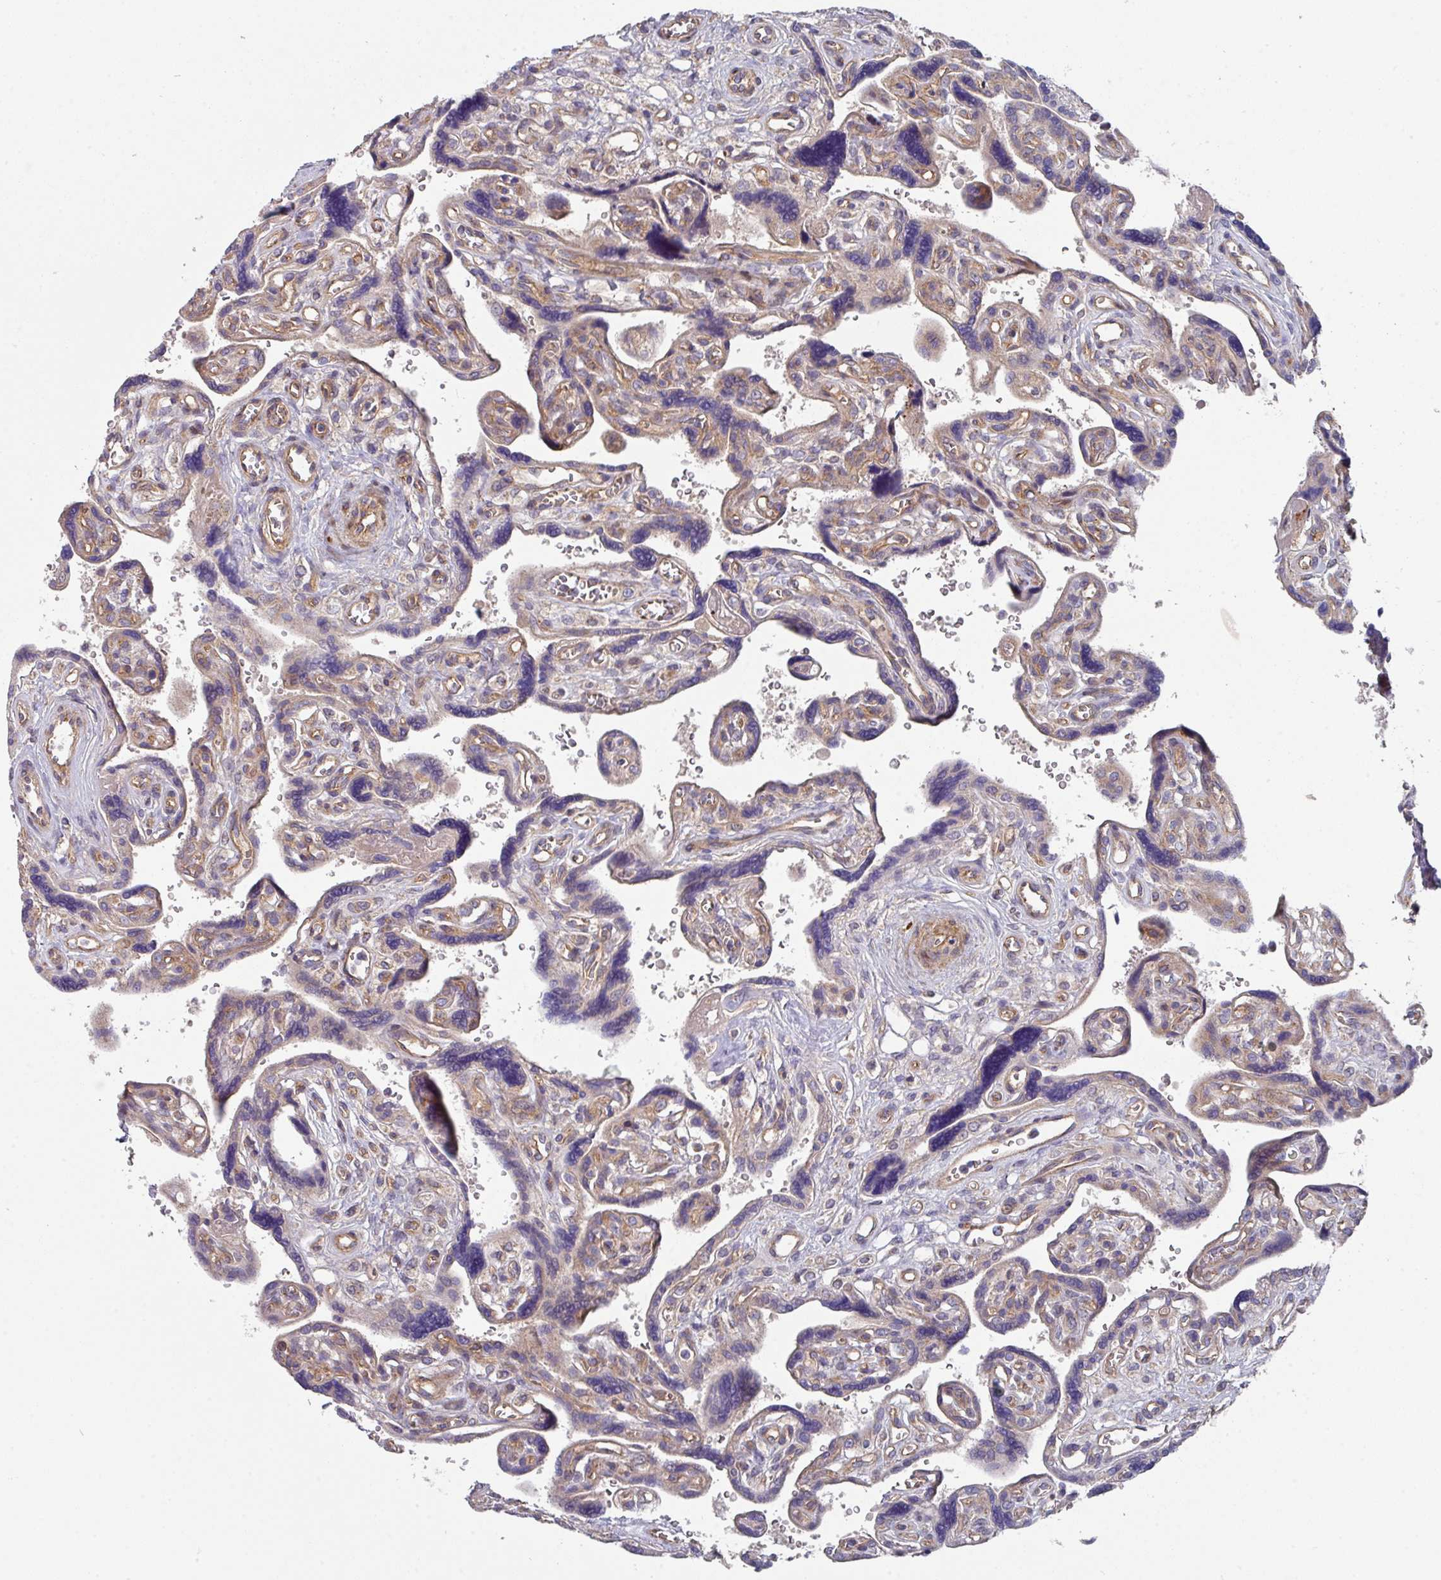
{"staining": {"intensity": "weak", "quantity": ">75%", "location": "cytoplasmic/membranous"}, "tissue": "placenta", "cell_type": "Decidual cells", "image_type": "normal", "snomed": [{"axis": "morphology", "description": "Normal tissue, NOS"}, {"axis": "topography", "description": "Placenta"}], "caption": "Weak cytoplasmic/membranous protein positivity is seen in about >75% of decidual cells in placenta. (DAB (3,3'-diaminobenzidine) IHC, brown staining for protein, blue staining for nuclei).", "gene": "DCAF12L1", "patient": {"sex": "female", "age": 39}}